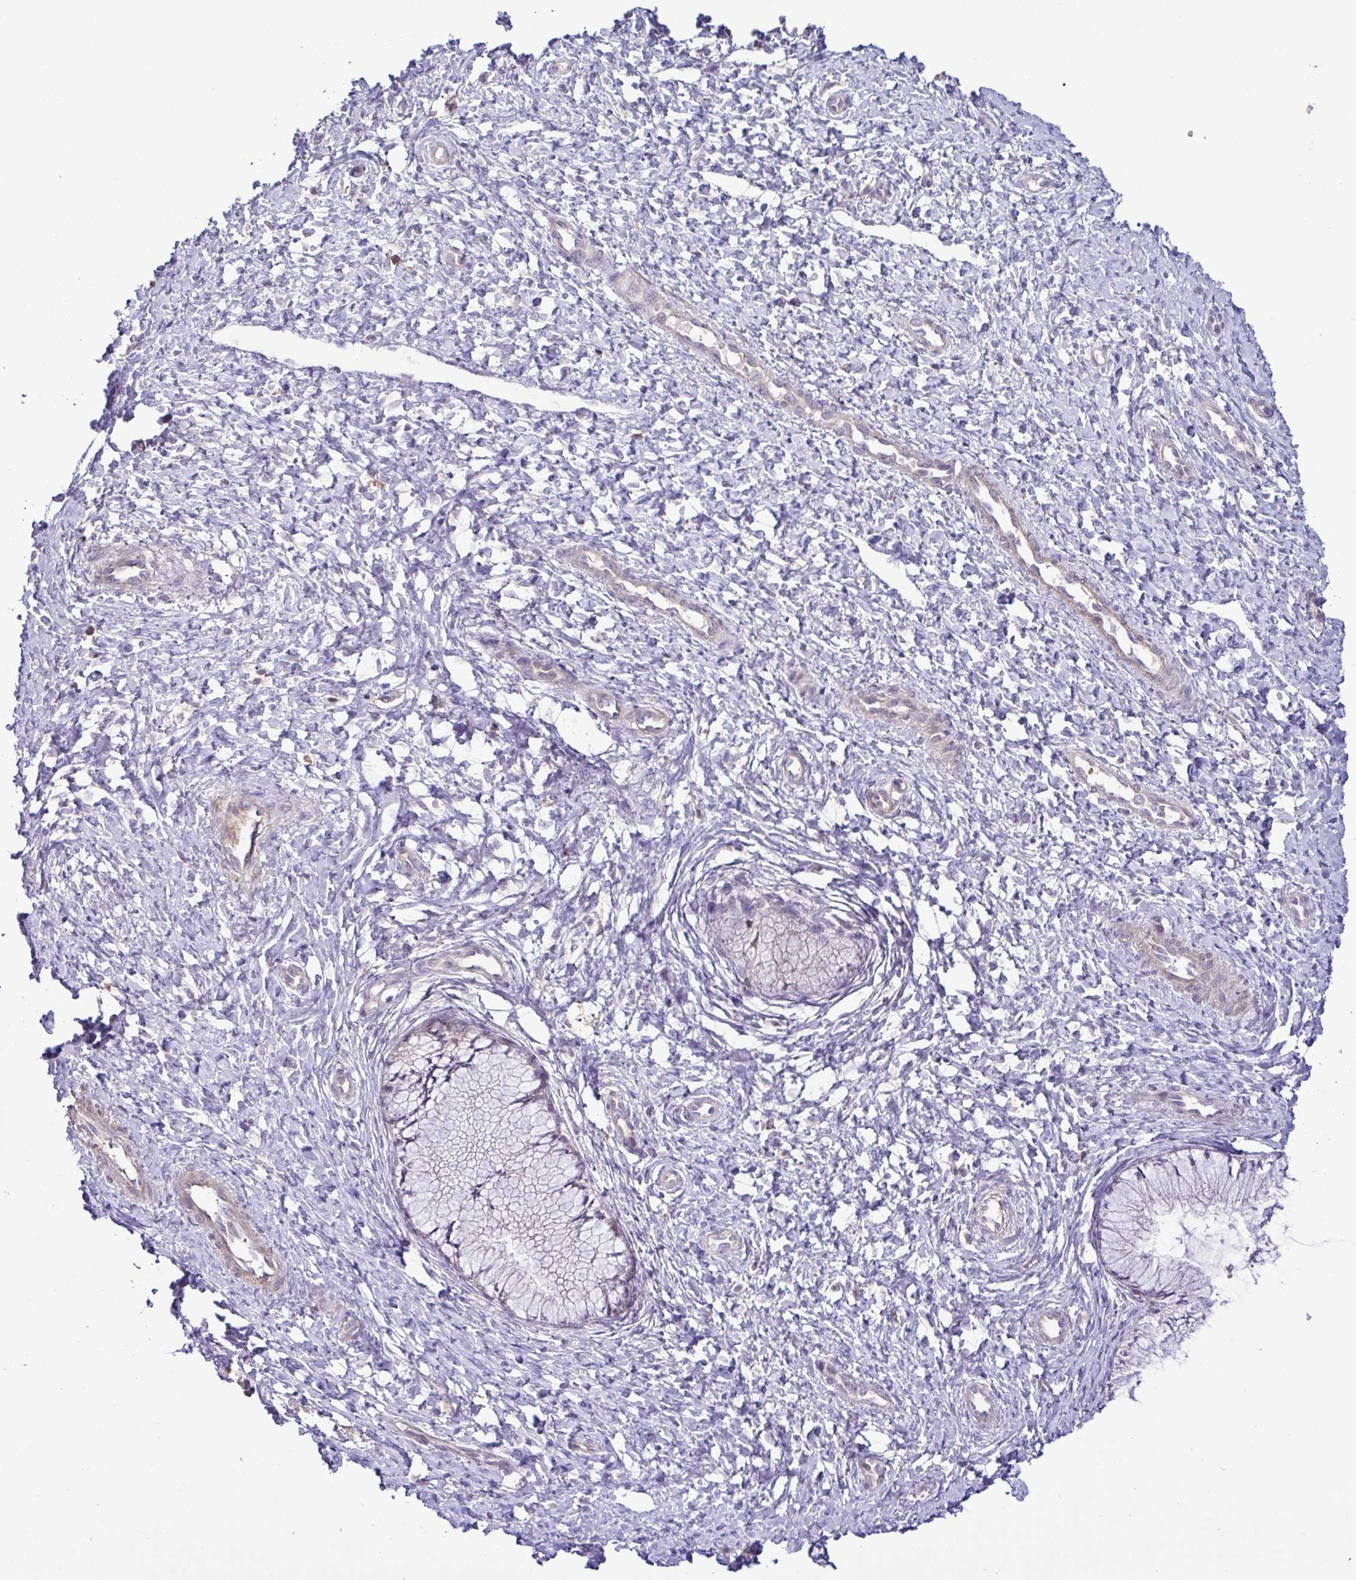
{"staining": {"intensity": "negative", "quantity": "none", "location": "none"}, "tissue": "cervix", "cell_type": "Glandular cells", "image_type": "normal", "snomed": [{"axis": "morphology", "description": "Normal tissue, NOS"}, {"axis": "topography", "description": "Cervix"}], "caption": "Protein analysis of unremarkable cervix displays no significant staining in glandular cells. (DAB (3,3'-diaminobenzidine) immunohistochemistry, high magnification).", "gene": "SYNPO2L", "patient": {"sex": "female", "age": 37}}